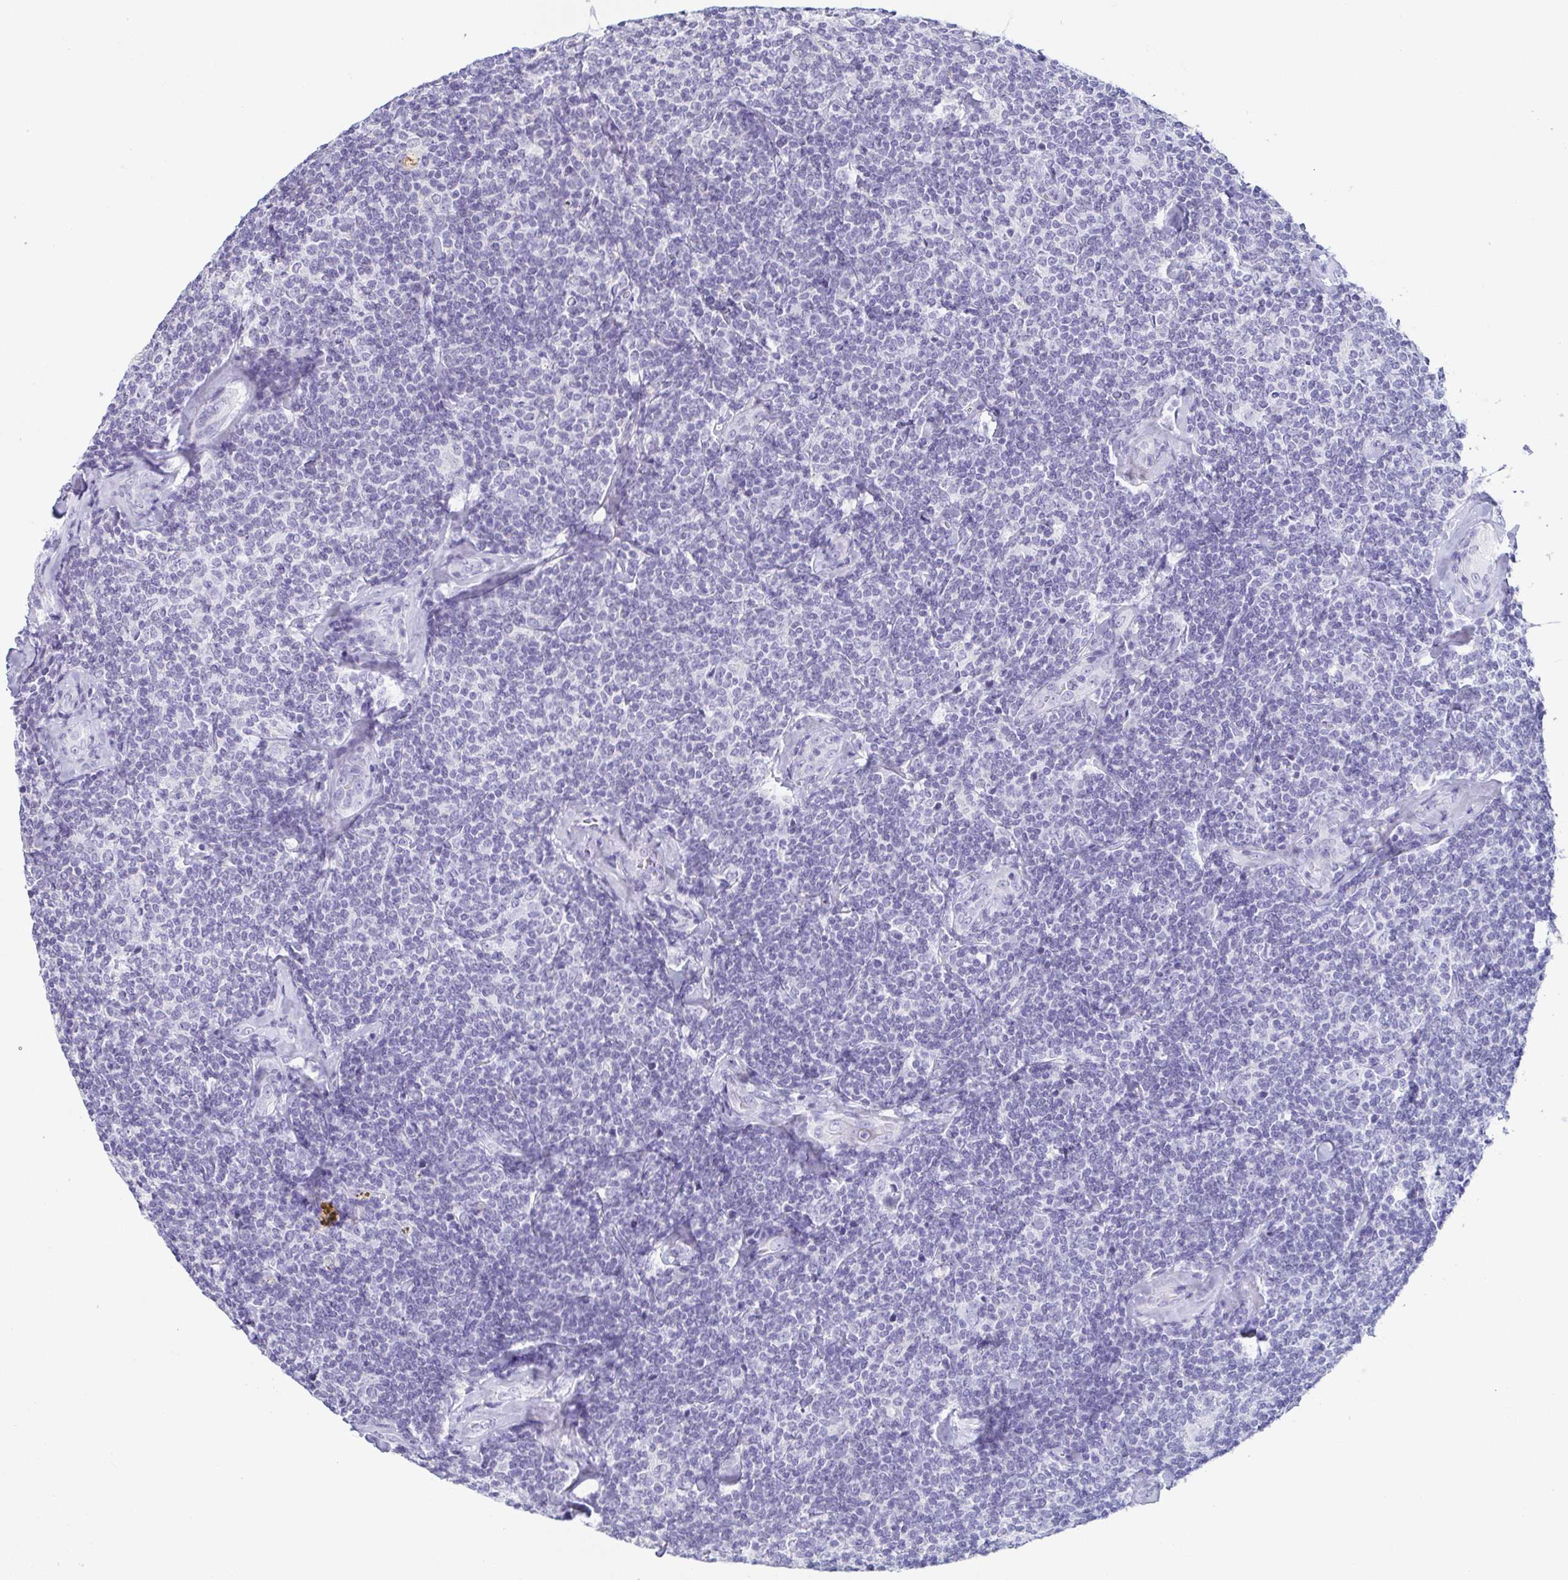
{"staining": {"intensity": "negative", "quantity": "none", "location": "none"}, "tissue": "lymphoma", "cell_type": "Tumor cells", "image_type": "cancer", "snomed": [{"axis": "morphology", "description": "Malignant lymphoma, non-Hodgkin's type, Low grade"}, {"axis": "topography", "description": "Lymph node"}], "caption": "A photomicrograph of human low-grade malignant lymphoma, non-Hodgkin's type is negative for staining in tumor cells.", "gene": "PRR27", "patient": {"sex": "female", "age": 56}}